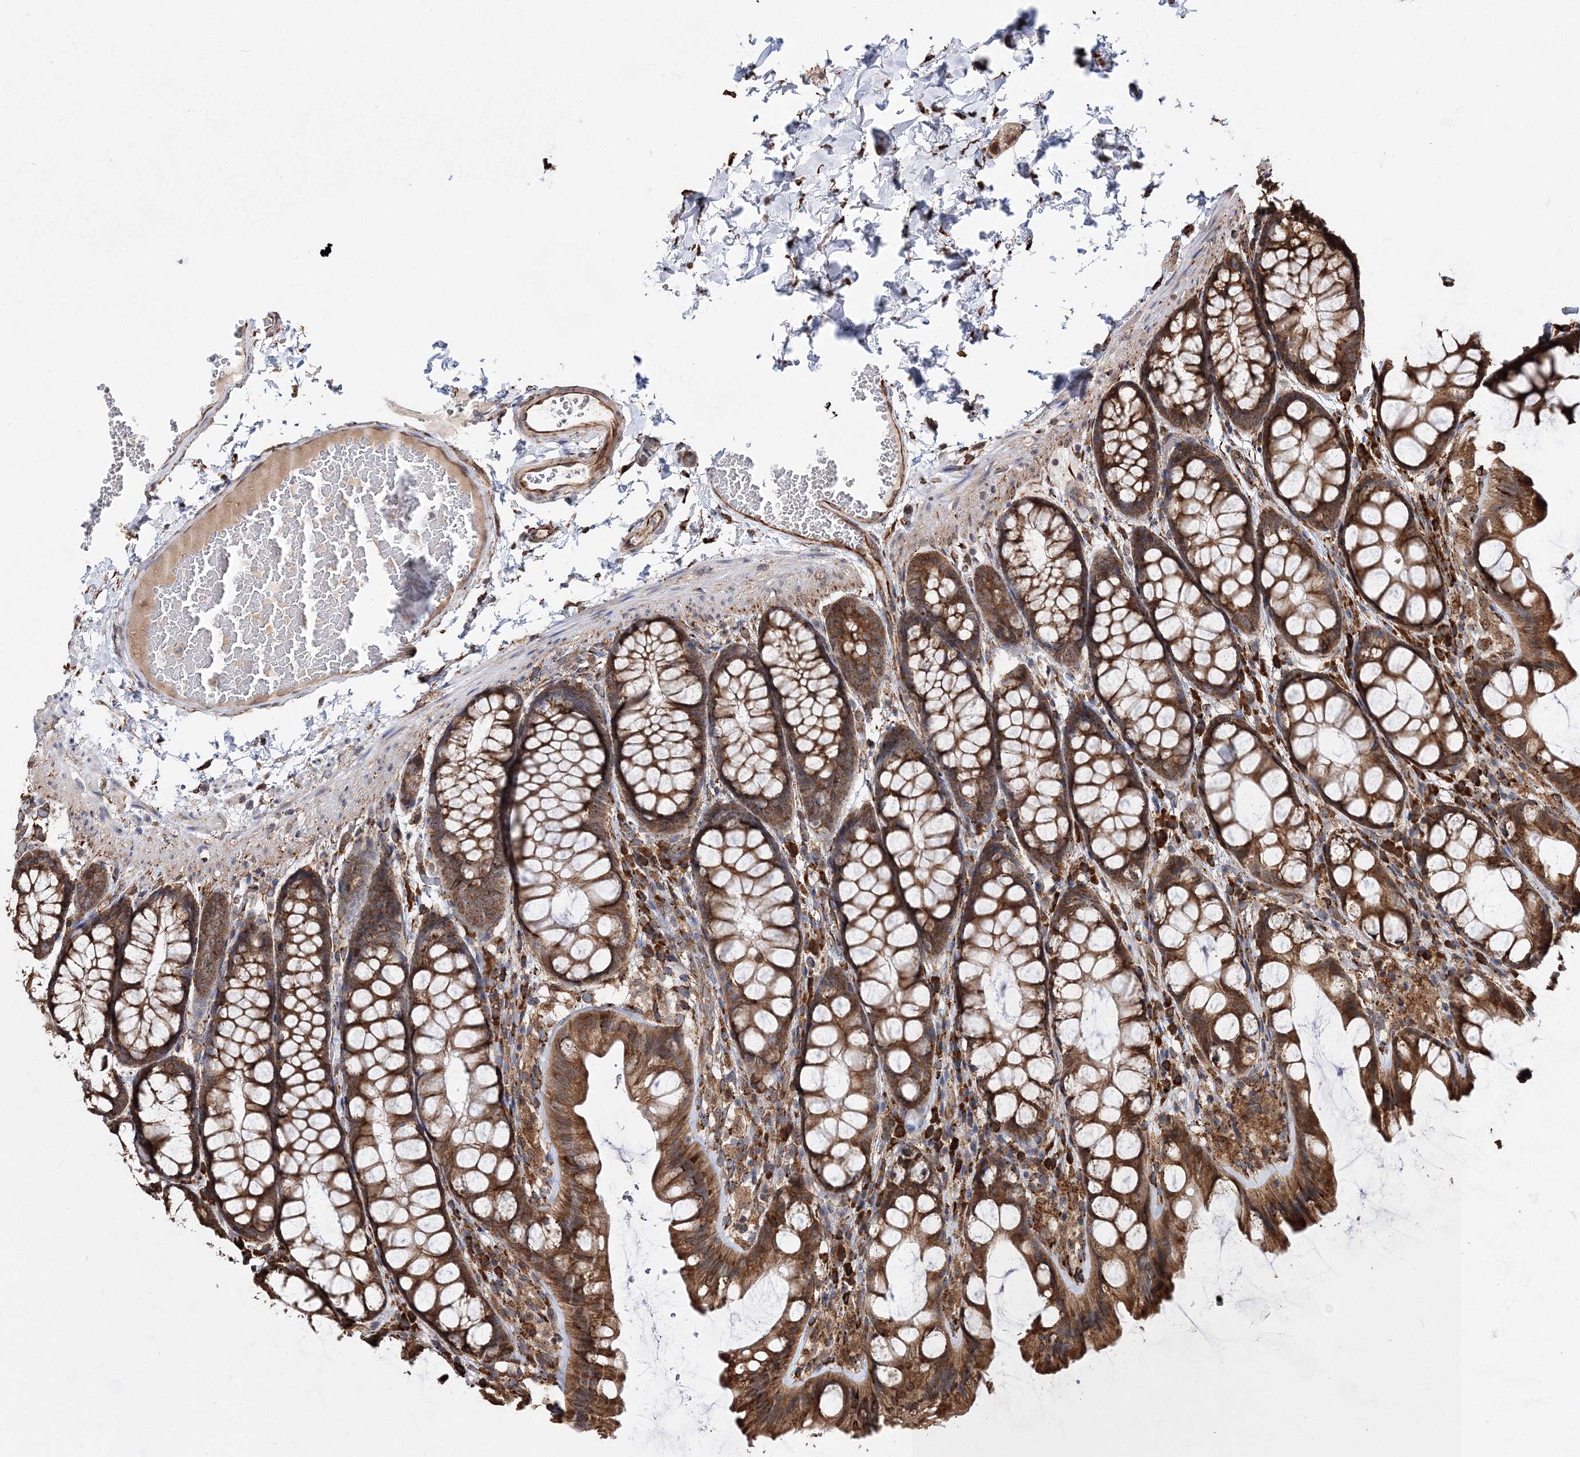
{"staining": {"intensity": "strong", "quantity": ">75%", "location": "cytoplasmic/membranous"}, "tissue": "colon", "cell_type": "Endothelial cells", "image_type": "normal", "snomed": [{"axis": "morphology", "description": "Normal tissue, NOS"}, {"axis": "topography", "description": "Colon"}], "caption": "DAB (3,3'-diaminobenzidine) immunohistochemical staining of normal colon displays strong cytoplasmic/membranous protein staining in about >75% of endothelial cells. The protein is shown in brown color, while the nuclei are stained blue.", "gene": "SCRN3", "patient": {"sex": "male", "age": 47}}